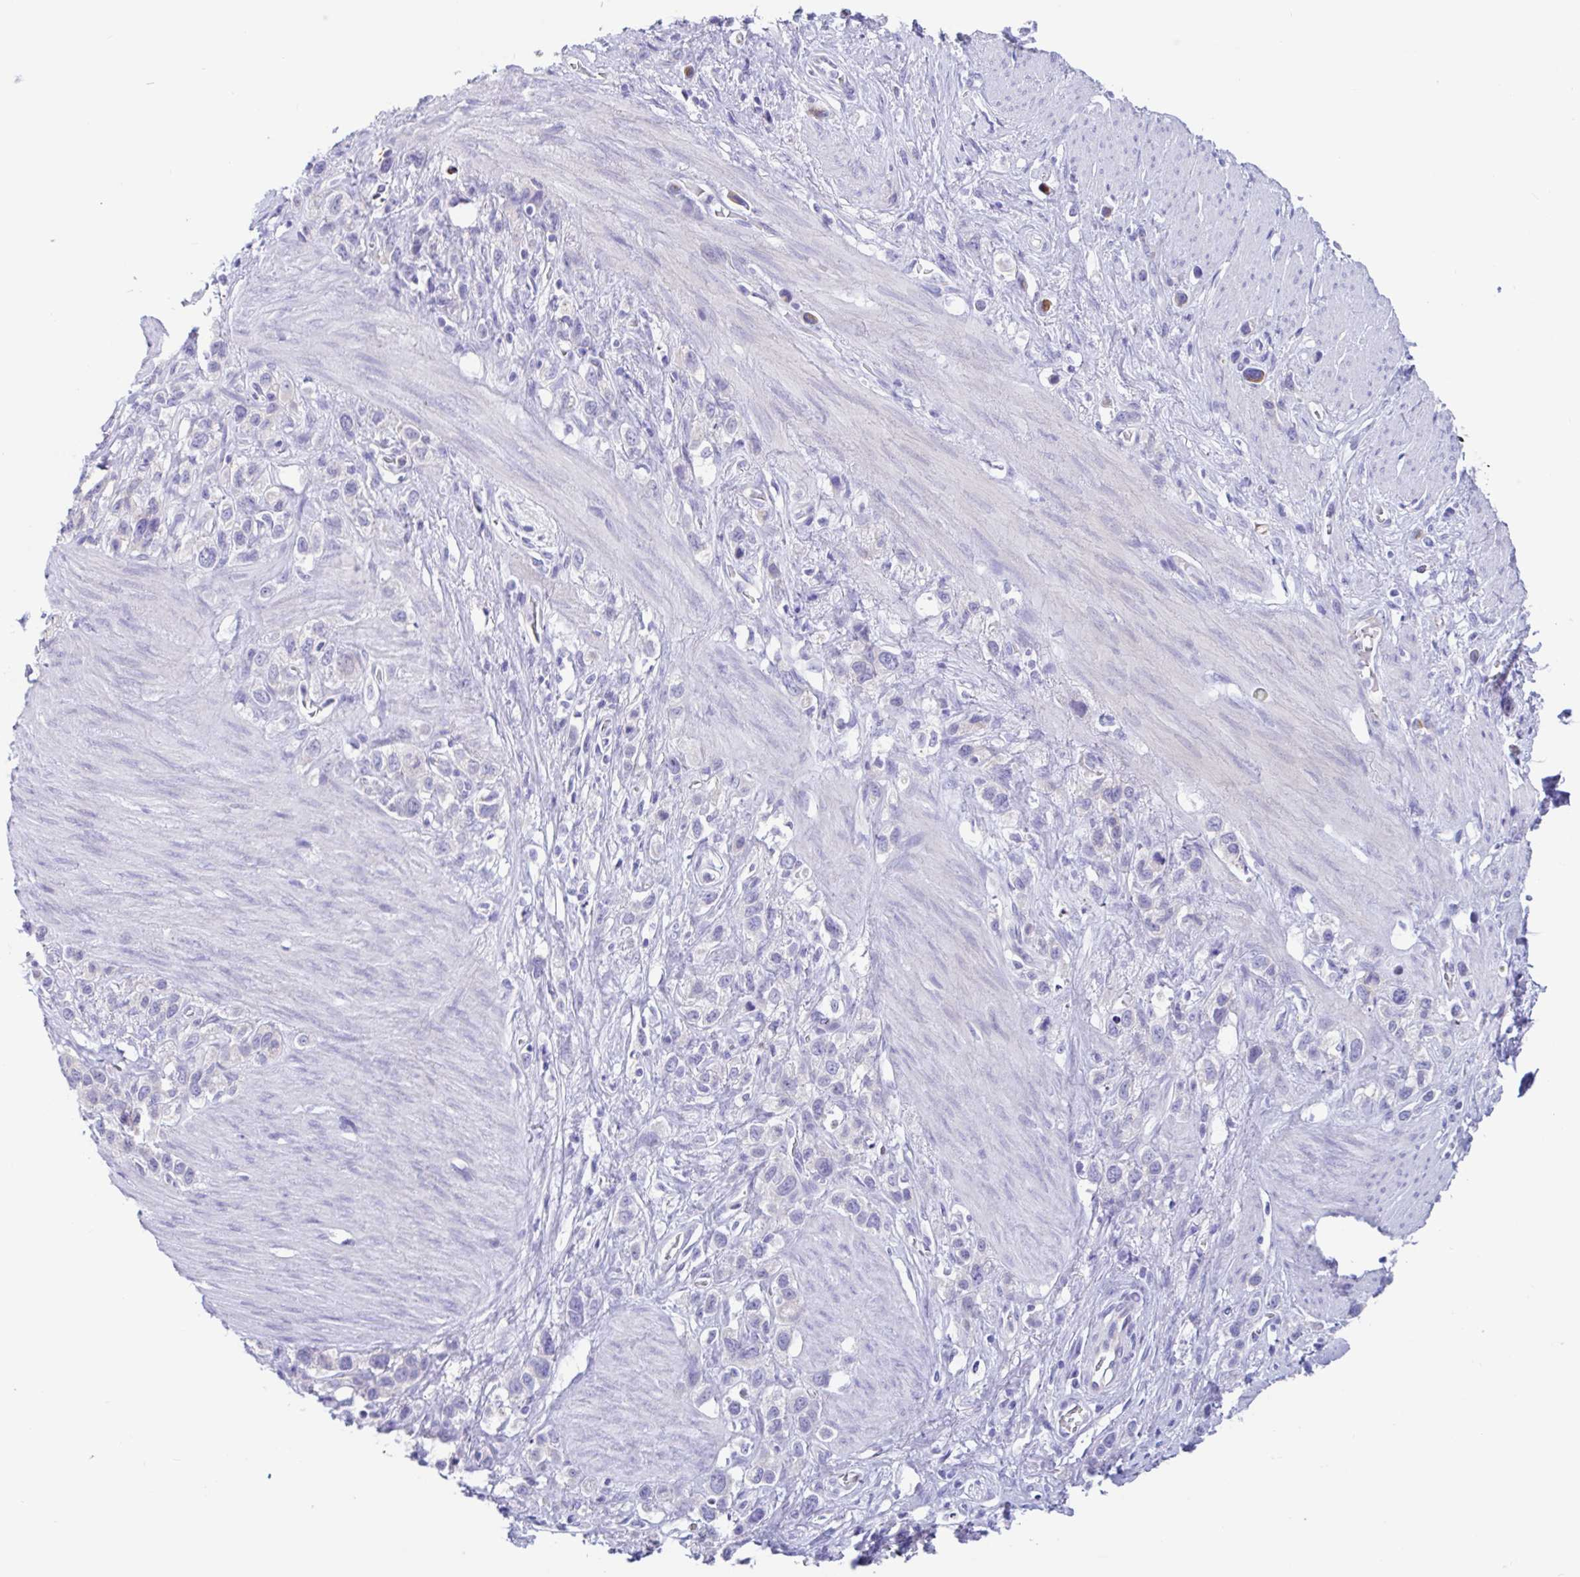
{"staining": {"intensity": "negative", "quantity": "none", "location": "none"}, "tissue": "stomach cancer", "cell_type": "Tumor cells", "image_type": "cancer", "snomed": [{"axis": "morphology", "description": "Adenocarcinoma, NOS"}, {"axis": "topography", "description": "Stomach"}], "caption": "DAB immunohistochemical staining of stomach adenocarcinoma reveals no significant positivity in tumor cells. (DAB (3,3'-diaminobenzidine) IHC visualized using brightfield microscopy, high magnification).", "gene": "OR6N2", "patient": {"sex": "female", "age": 65}}